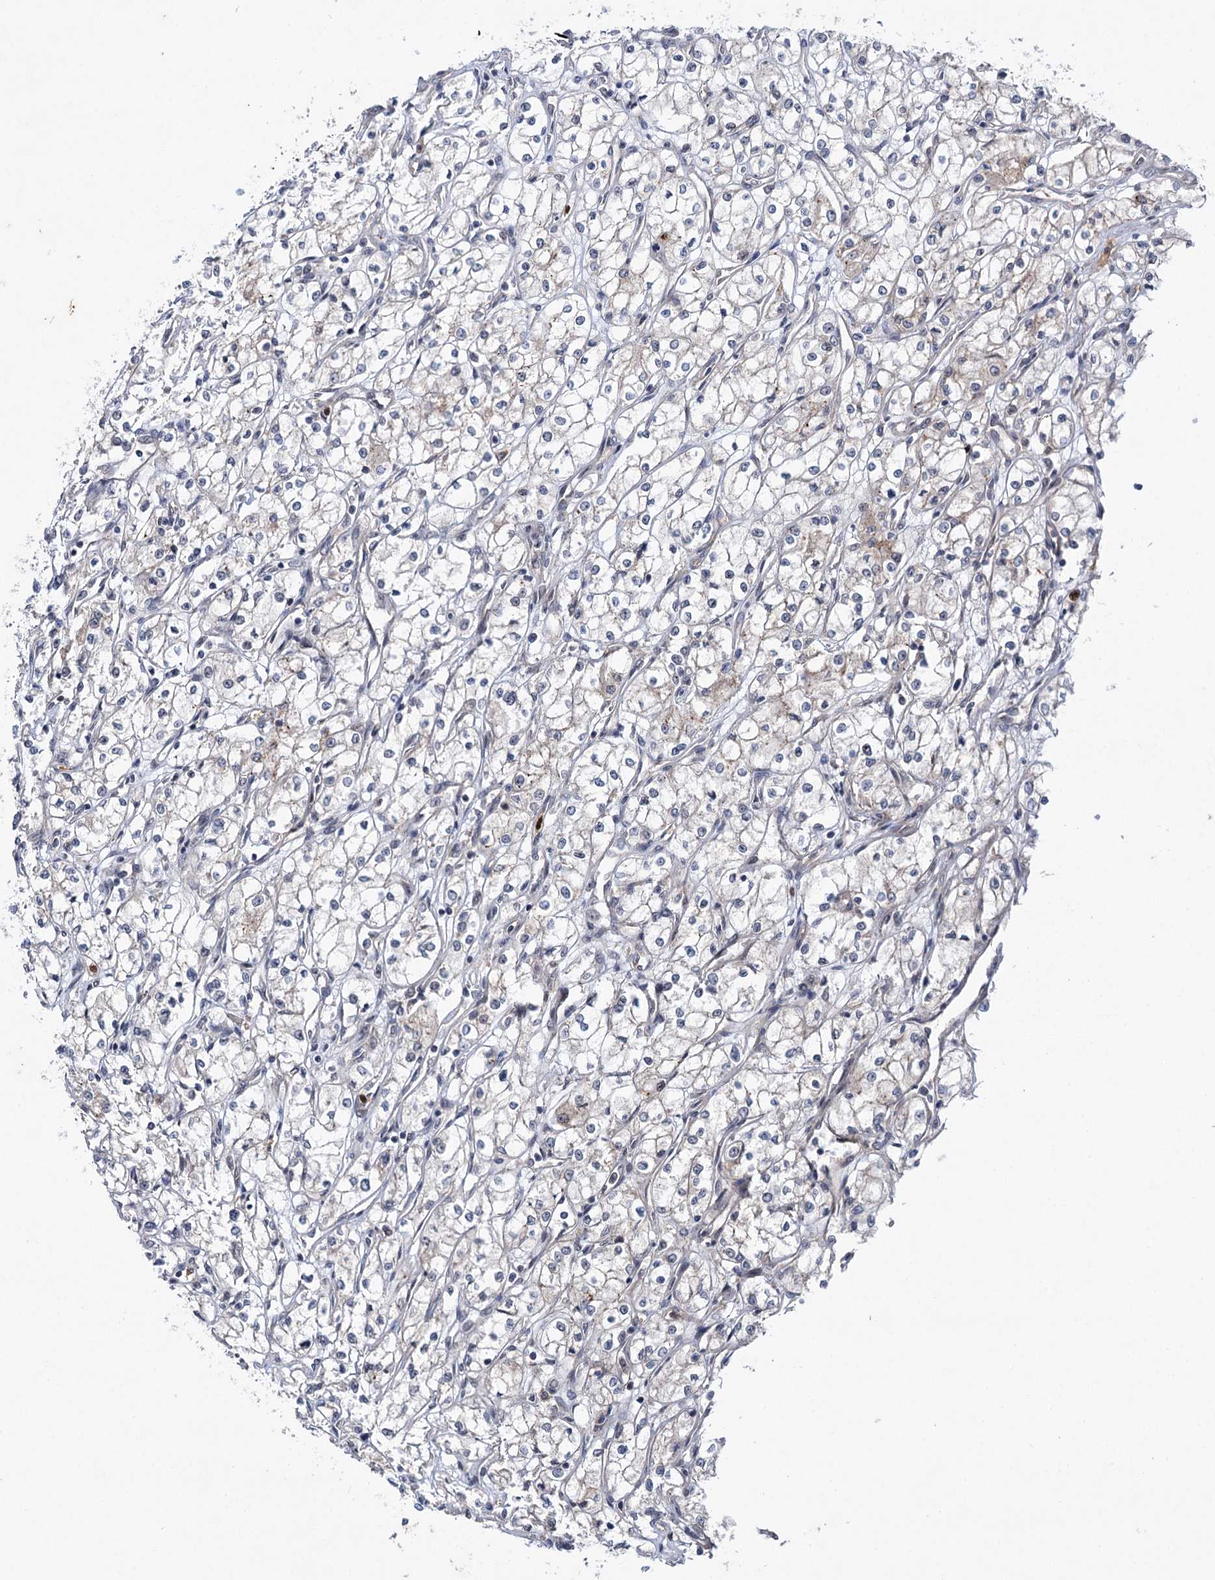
{"staining": {"intensity": "negative", "quantity": "none", "location": "none"}, "tissue": "renal cancer", "cell_type": "Tumor cells", "image_type": "cancer", "snomed": [{"axis": "morphology", "description": "Adenocarcinoma, NOS"}, {"axis": "topography", "description": "Kidney"}], "caption": "Protein analysis of renal cancer exhibits no significant positivity in tumor cells.", "gene": "PTPN3", "patient": {"sex": "male", "age": 59}}